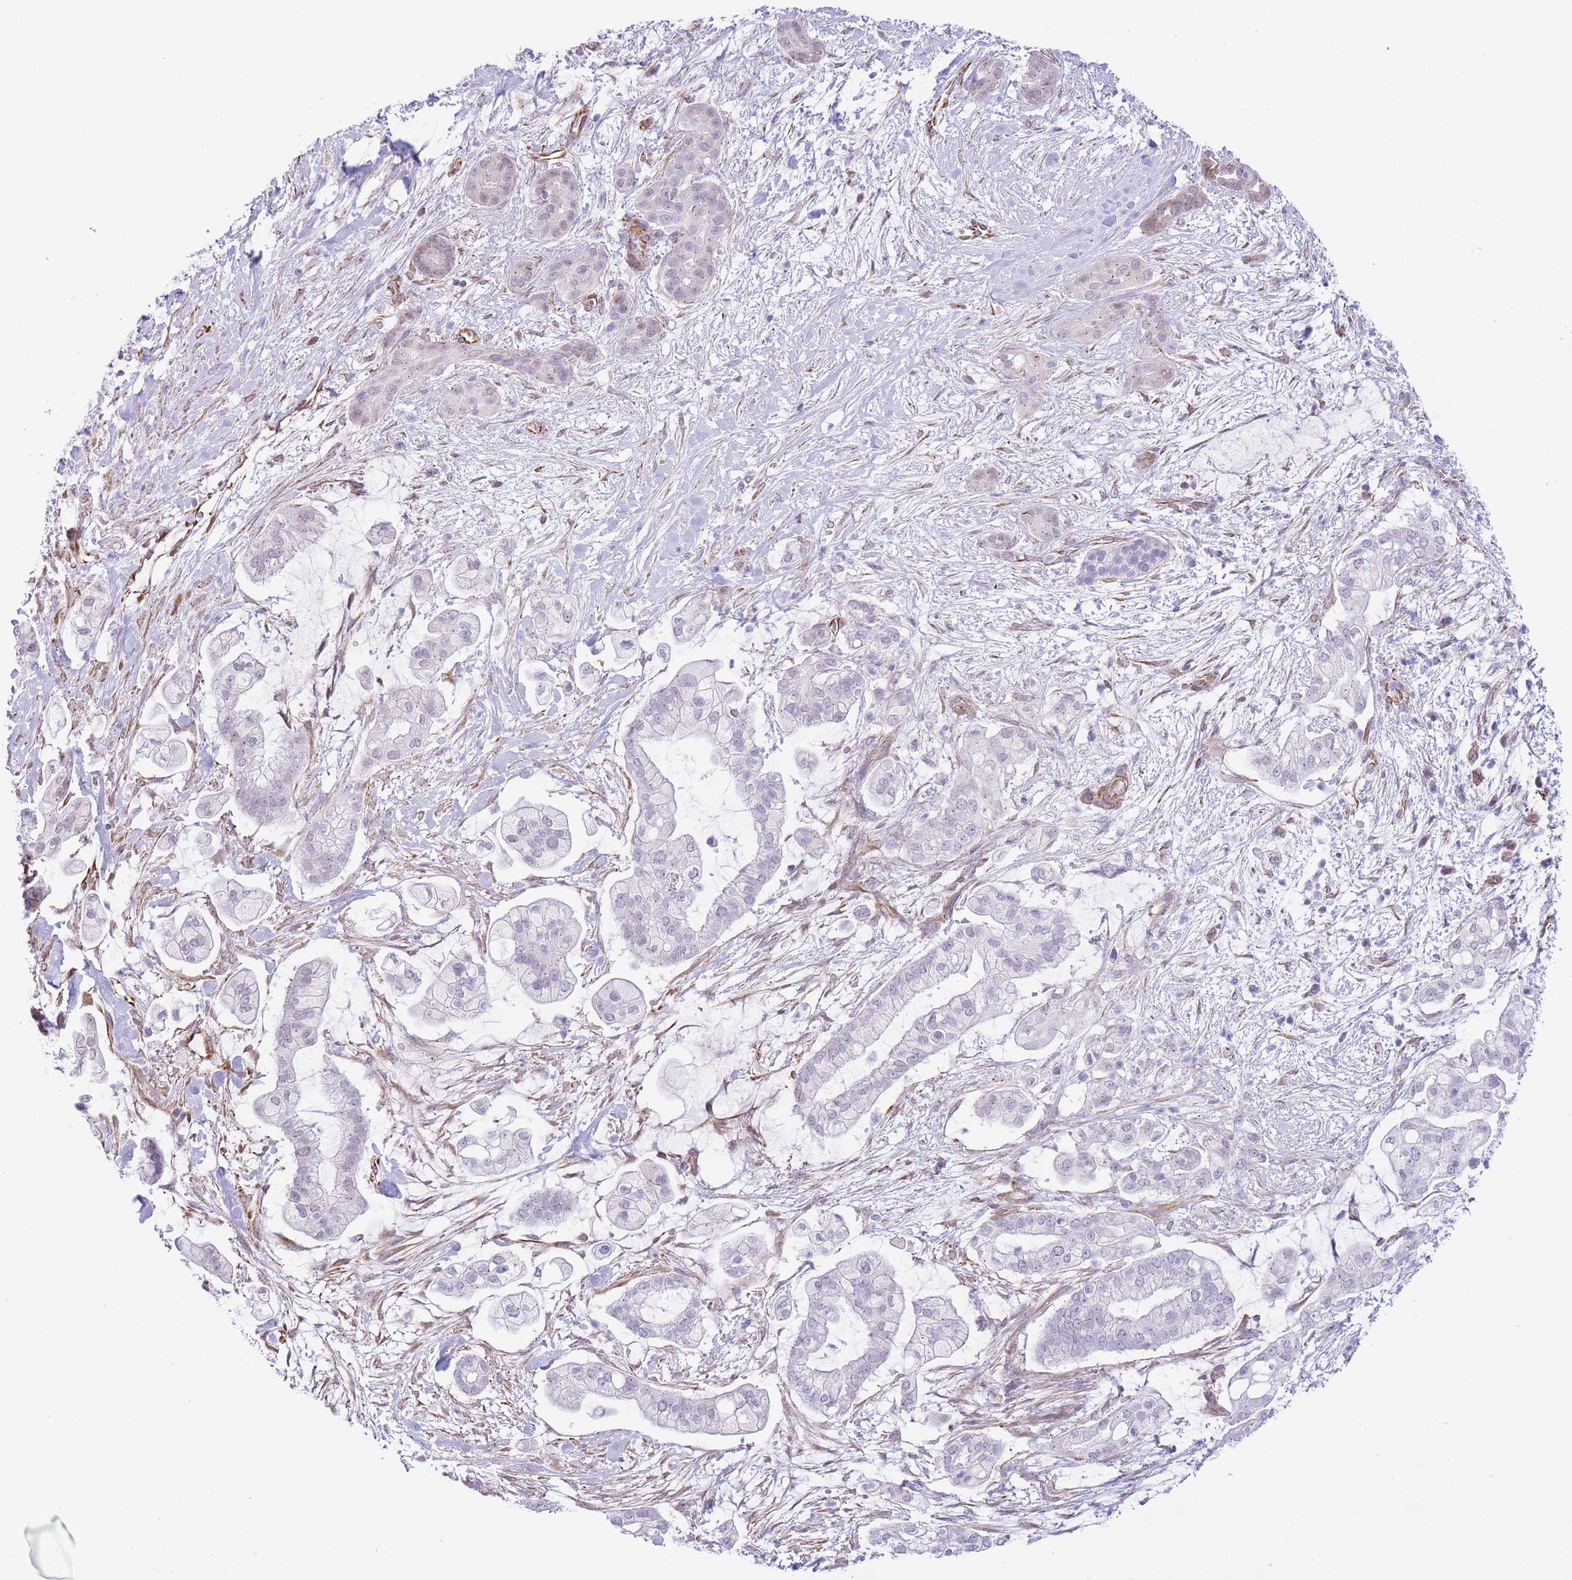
{"staining": {"intensity": "negative", "quantity": "none", "location": "none"}, "tissue": "pancreatic cancer", "cell_type": "Tumor cells", "image_type": "cancer", "snomed": [{"axis": "morphology", "description": "Adenocarcinoma, NOS"}, {"axis": "topography", "description": "Pancreas"}], "caption": "The IHC photomicrograph has no significant expression in tumor cells of adenocarcinoma (pancreatic) tissue. (IHC, brightfield microscopy, high magnification).", "gene": "PSG8", "patient": {"sex": "female", "age": 69}}